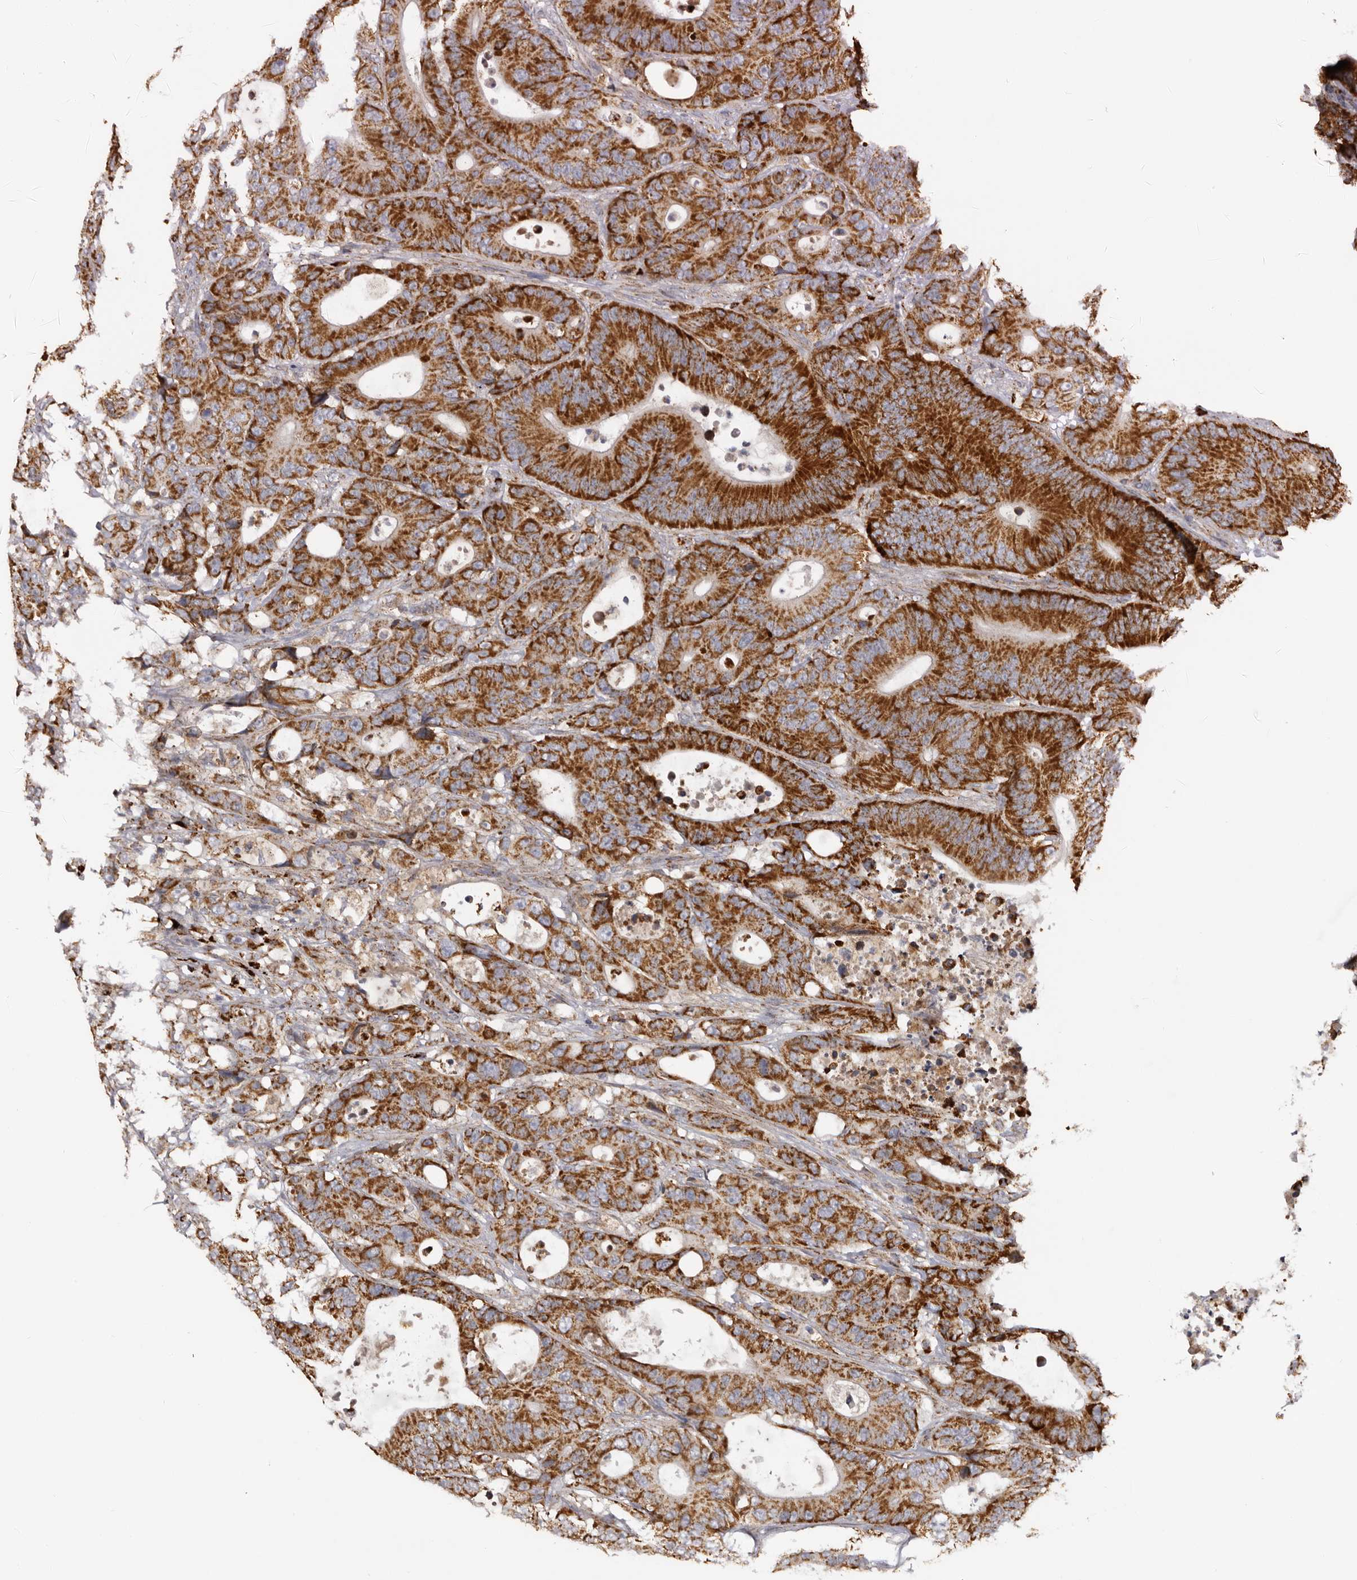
{"staining": {"intensity": "strong", "quantity": ">75%", "location": "cytoplasmic/membranous"}, "tissue": "colorectal cancer", "cell_type": "Tumor cells", "image_type": "cancer", "snomed": [{"axis": "morphology", "description": "Adenocarcinoma, NOS"}, {"axis": "topography", "description": "Colon"}], "caption": "DAB immunohistochemical staining of colorectal cancer (adenocarcinoma) exhibits strong cytoplasmic/membranous protein expression in approximately >75% of tumor cells. Ihc stains the protein of interest in brown and the nuclei are stained blue.", "gene": "MECR", "patient": {"sex": "male", "age": 83}}